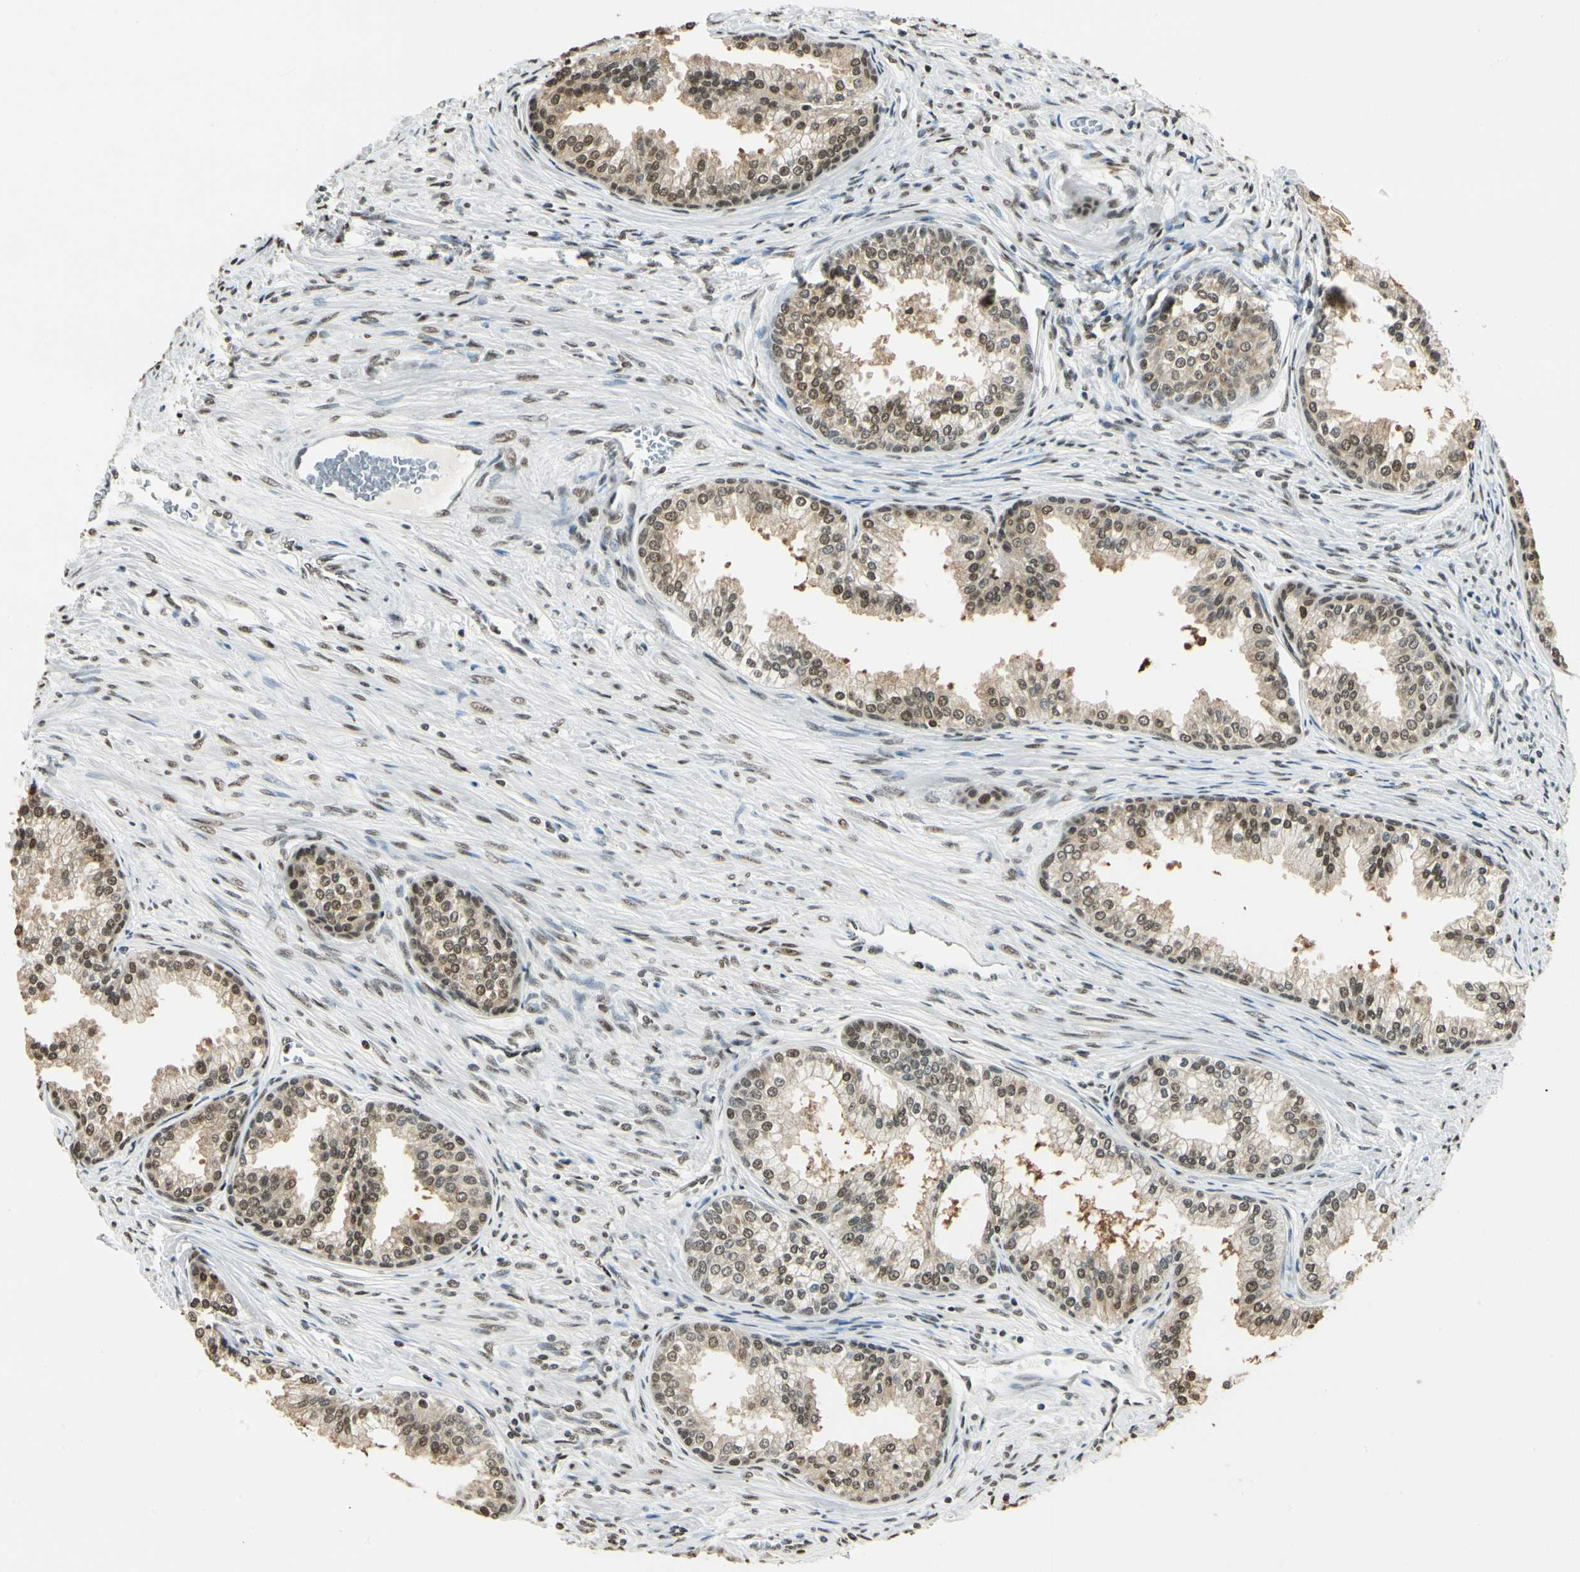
{"staining": {"intensity": "moderate", "quantity": "25%-75%", "location": "cytoplasmic/membranous,nuclear"}, "tissue": "prostate", "cell_type": "Glandular cells", "image_type": "normal", "snomed": [{"axis": "morphology", "description": "Normal tissue, NOS"}, {"axis": "topography", "description": "Prostate"}], "caption": "A brown stain highlights moderate cytoplasmic/membranous,nuclear expression of a protein in glandular cells of normal human prostate.", "gene": "FANCG", "patient": {"sex": "male", "age": 68}}